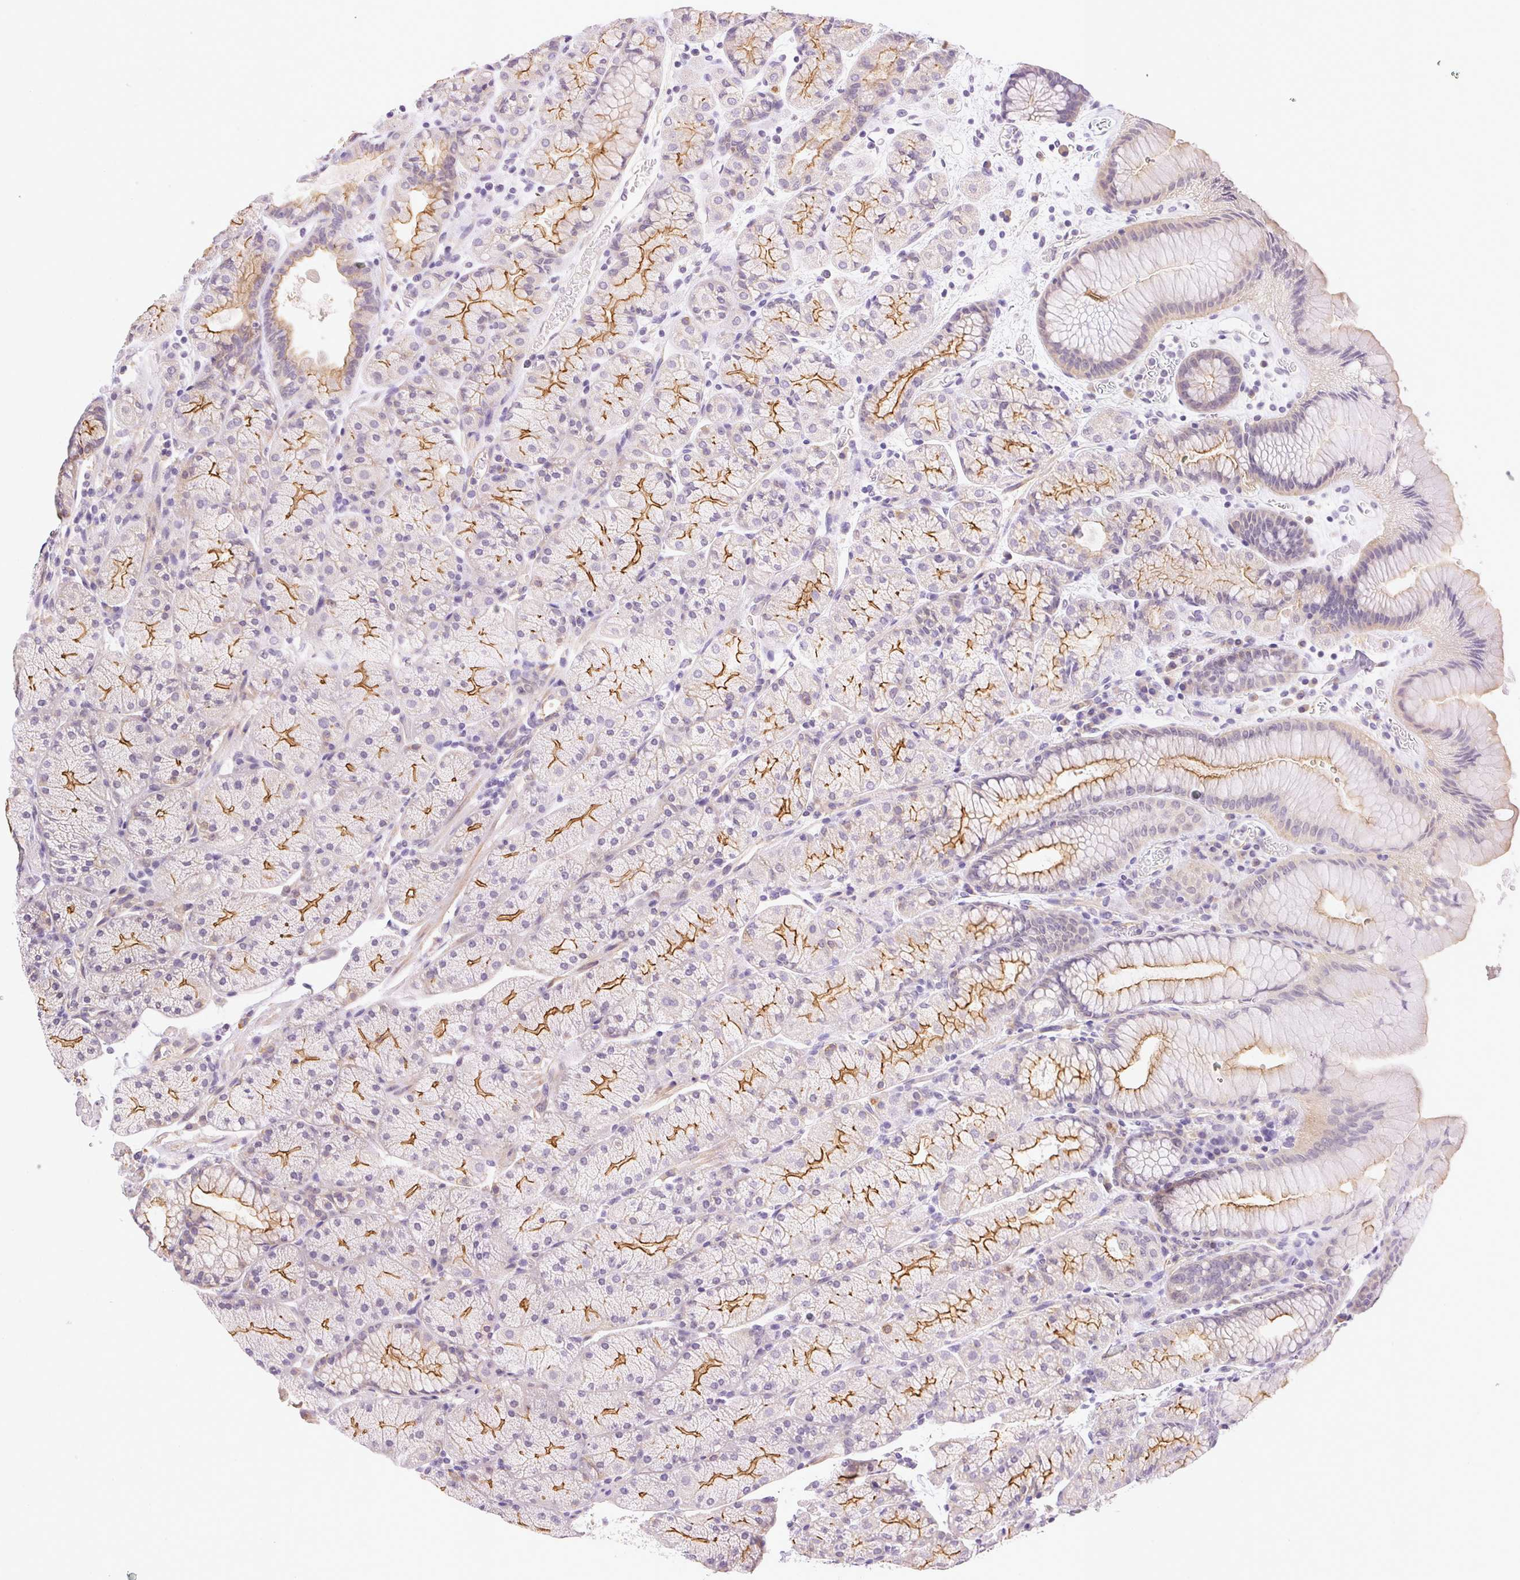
{"staining": {"intensity": "strong", "quantity": "25%-75%", "location": "cytoplasmic/membranous"}, "tissue": "stomach", "cell_type": "Glandular cells", "image_type": "normal", "snomed": [{"axis": "morphology", "description": "Normal tissue, NOS"}, {"axis": "topography", "description": "Stomach, upper"}, {"axis": "topography", "description": "Stomach"}], "caption": "Unremarkable stomach exhibits strong cytoplasmic/membranous expression in about 25%-75% of glandular cells The staining was performed using DAB to visualize the protein expression in brown, while the nuclei were stained in blue with hematoxylin (Magnification: 20x)..", "gene": "CSN1S1", "patient": {"sex": "male", "age": 76}}